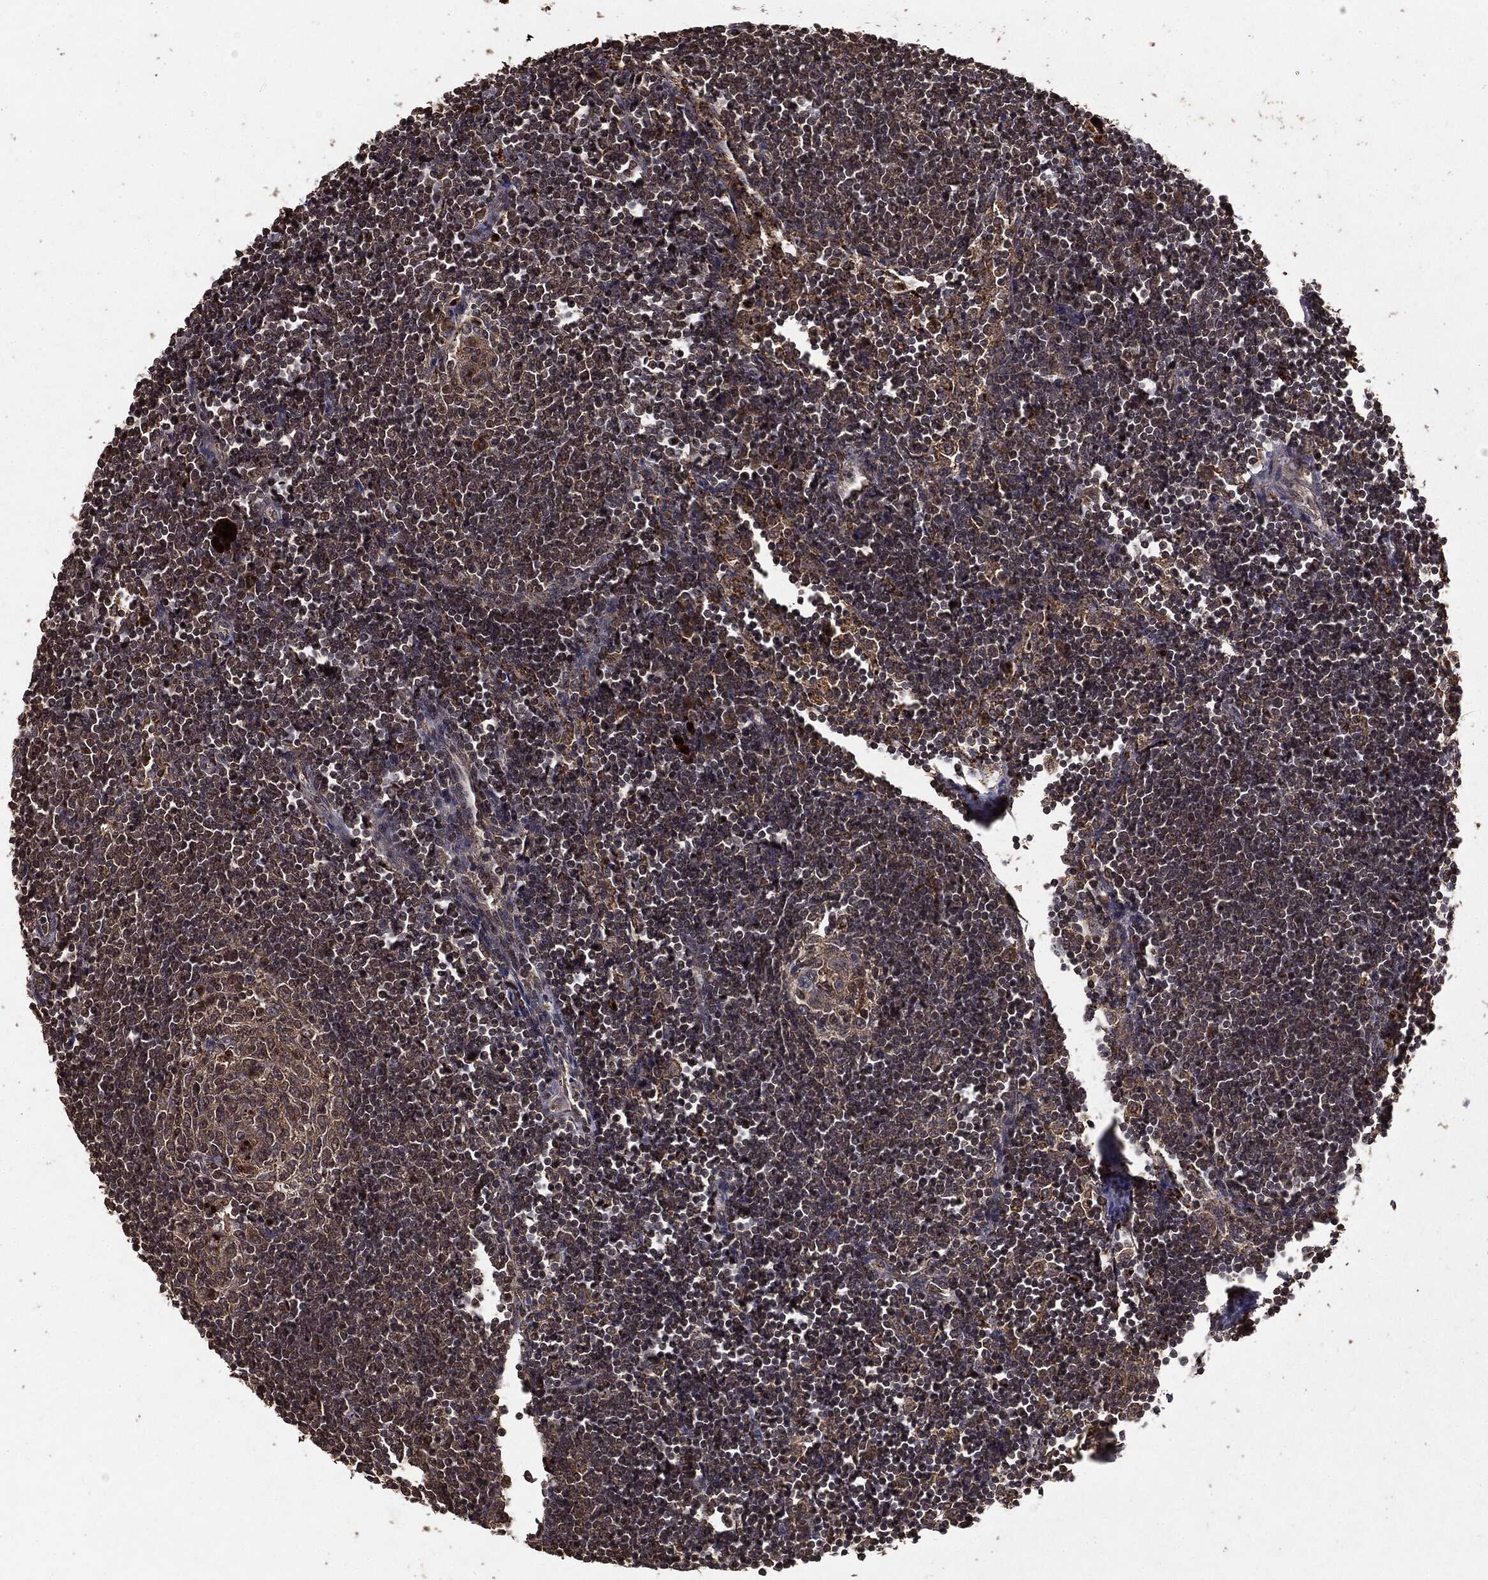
{"staining": {"intensity": "weak", "quantity": "25%-75%", "location": "cytoplasmic/membranous"}, "tissue": "lymph node", "cell_type": "Germinal center cells", "image_type": "normal", "snomed": [{"axis": "morphology", "description": "Normal tissue, NOS"}, {"axis": "morphology", "description": "Adenocarcinoma, NOS"}, {"axis": "topography", "description": "Lymph node"}, {"axis": "topography", "description": "Pancreas"}], "caption": "Immunohistochemical staining of normal lymph node demonstrates low levels of weak cytoplasmic/membranous positivity in approximately 25%-75% of germinal center cells.", "gene": "MTOR", "patient": {"sex": "female", "age": 58}}